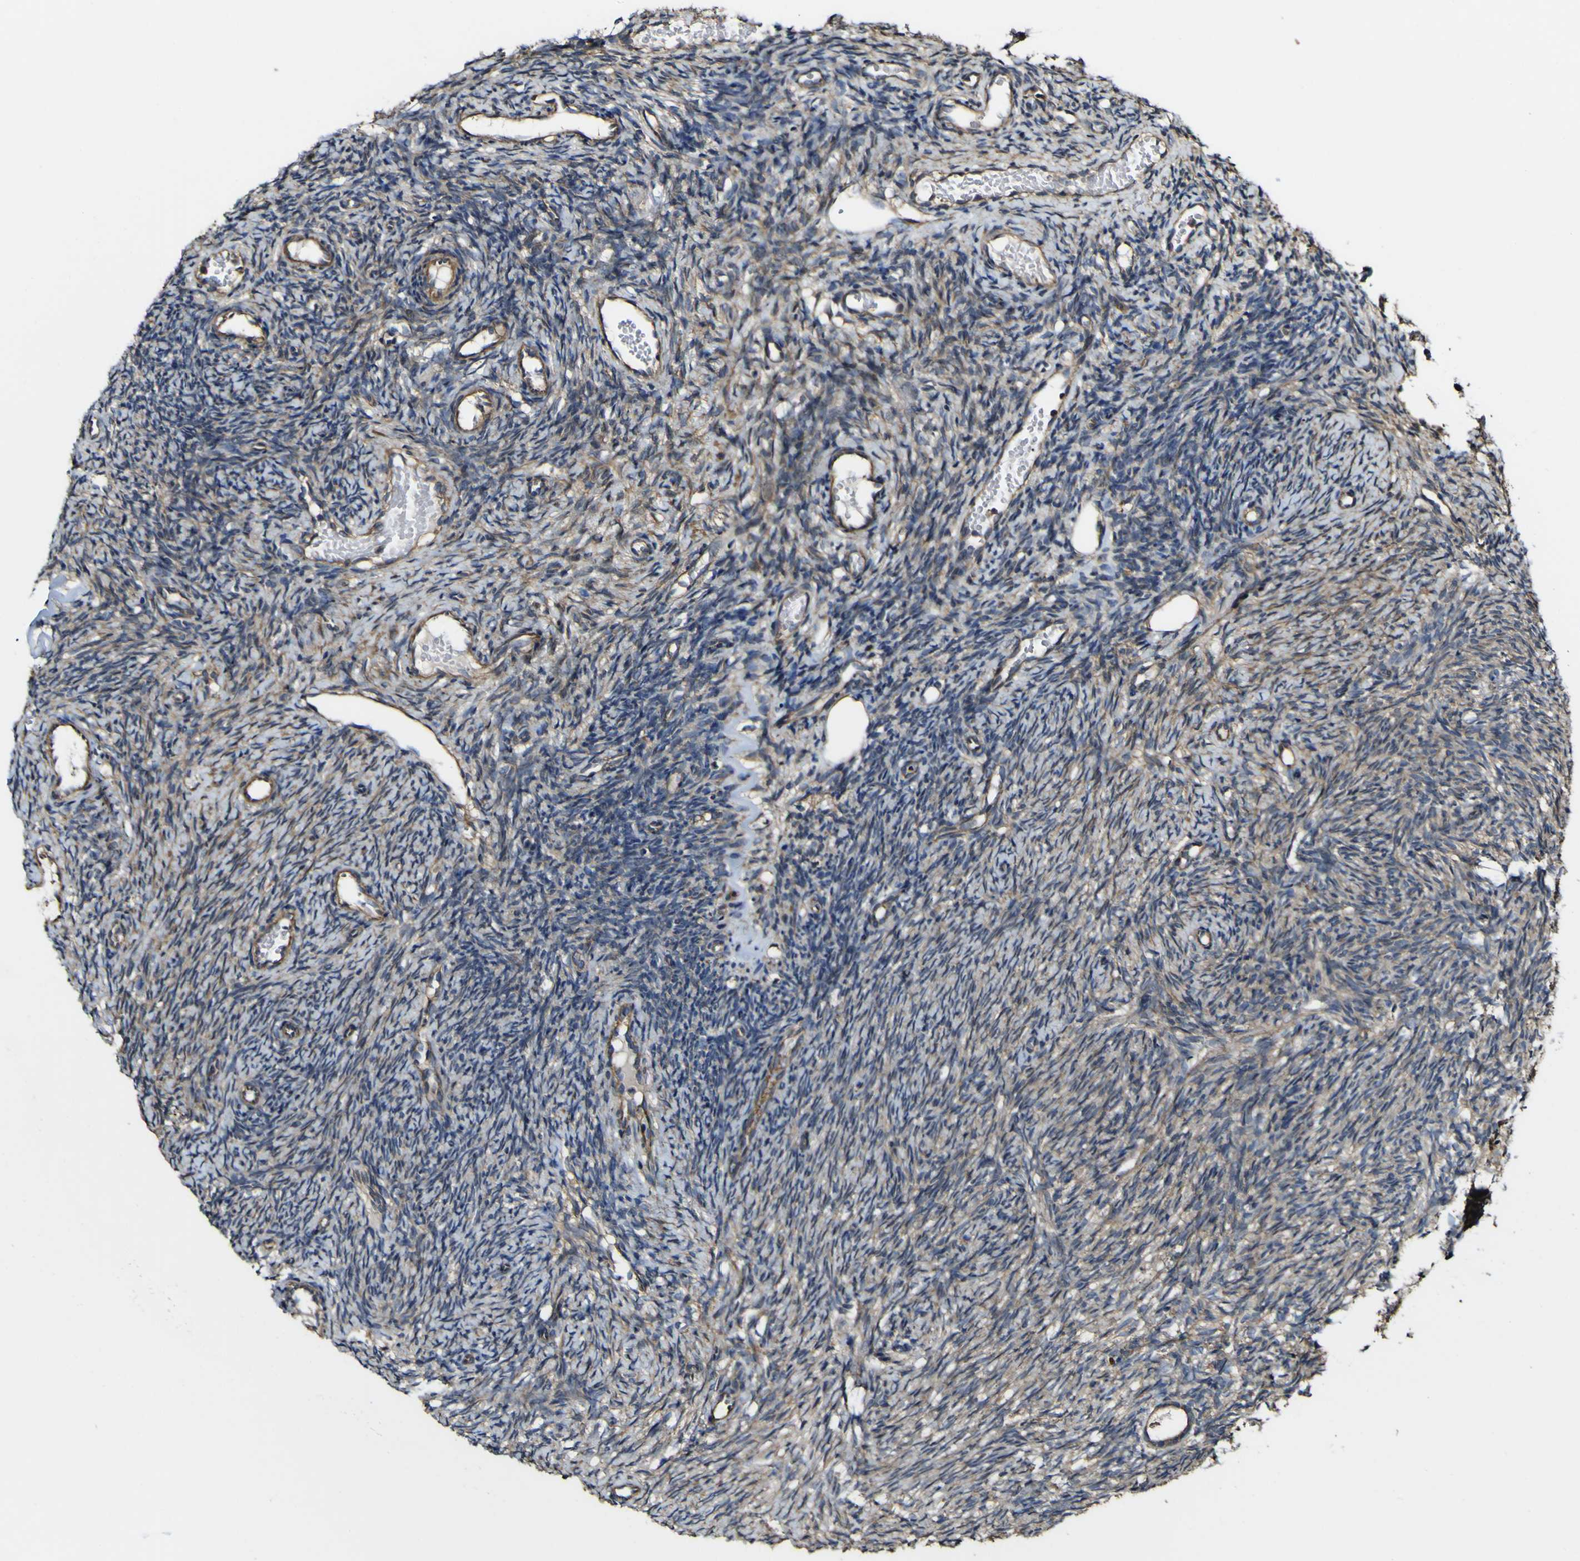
{"staining": {"intensity": "weak", "quantity": ">75%", "location": "cytoplasmic/membranous"}, "tissue": "ovary", "cell_type": "Ovarian stroma cells", "image_type": "normal", "snomed": [{"axis": "morphology", "description": "Normal tissue, NOS"}, {"axis": "topography", "description": "Ovary"}], "caption": "A photomicrograph showing weak cytoplasmic/membranous positivity in about >75% of ovarian stroma cells in normal ovary, as visualized by brown immunohistochemical staining.", "gene": "NAALADL2", "patient": {"sex": "female", "age": 35}}